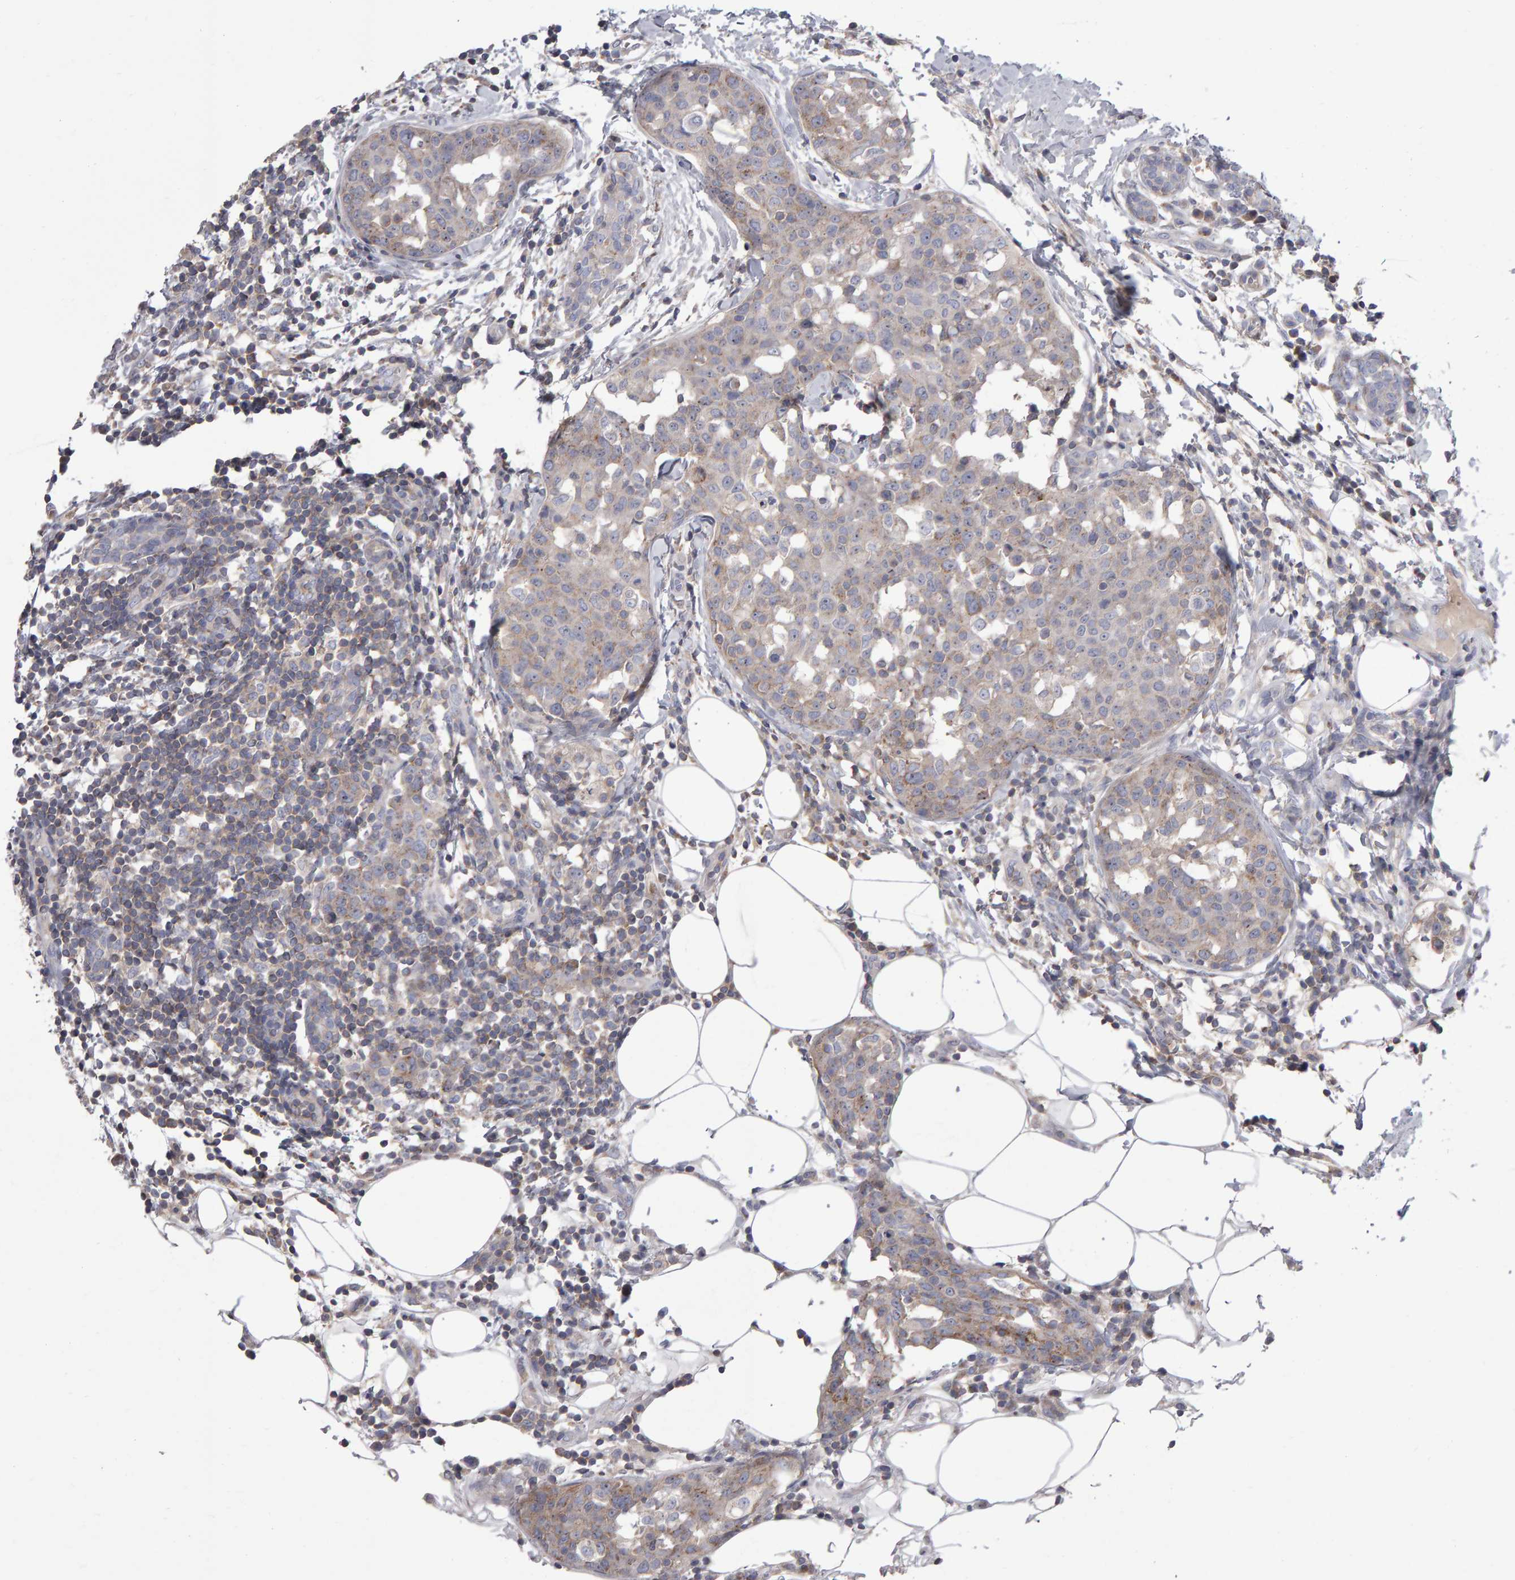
{"staining": {"intensity": "weak", "quantity": "<25%", "location": "cytoplasmic/membranous"}, "tissue": "breast cancer", "cell_type": "Tumor cells", "image_type": "cancer", "snomed": [{"axis": "morphology", "description": "Normal tissue, NOS"}, {"axis": "morphology", "description": "Duct carcinoma"}, {"axis": "topography", "description": "Breast"}], "caption": "Immunohistochemistry of intraductal carcinoma (breast) exhibits no positivity in tumor cells.", "gene": "PGS1", "patient": {"sex": "female", "age": 37}}